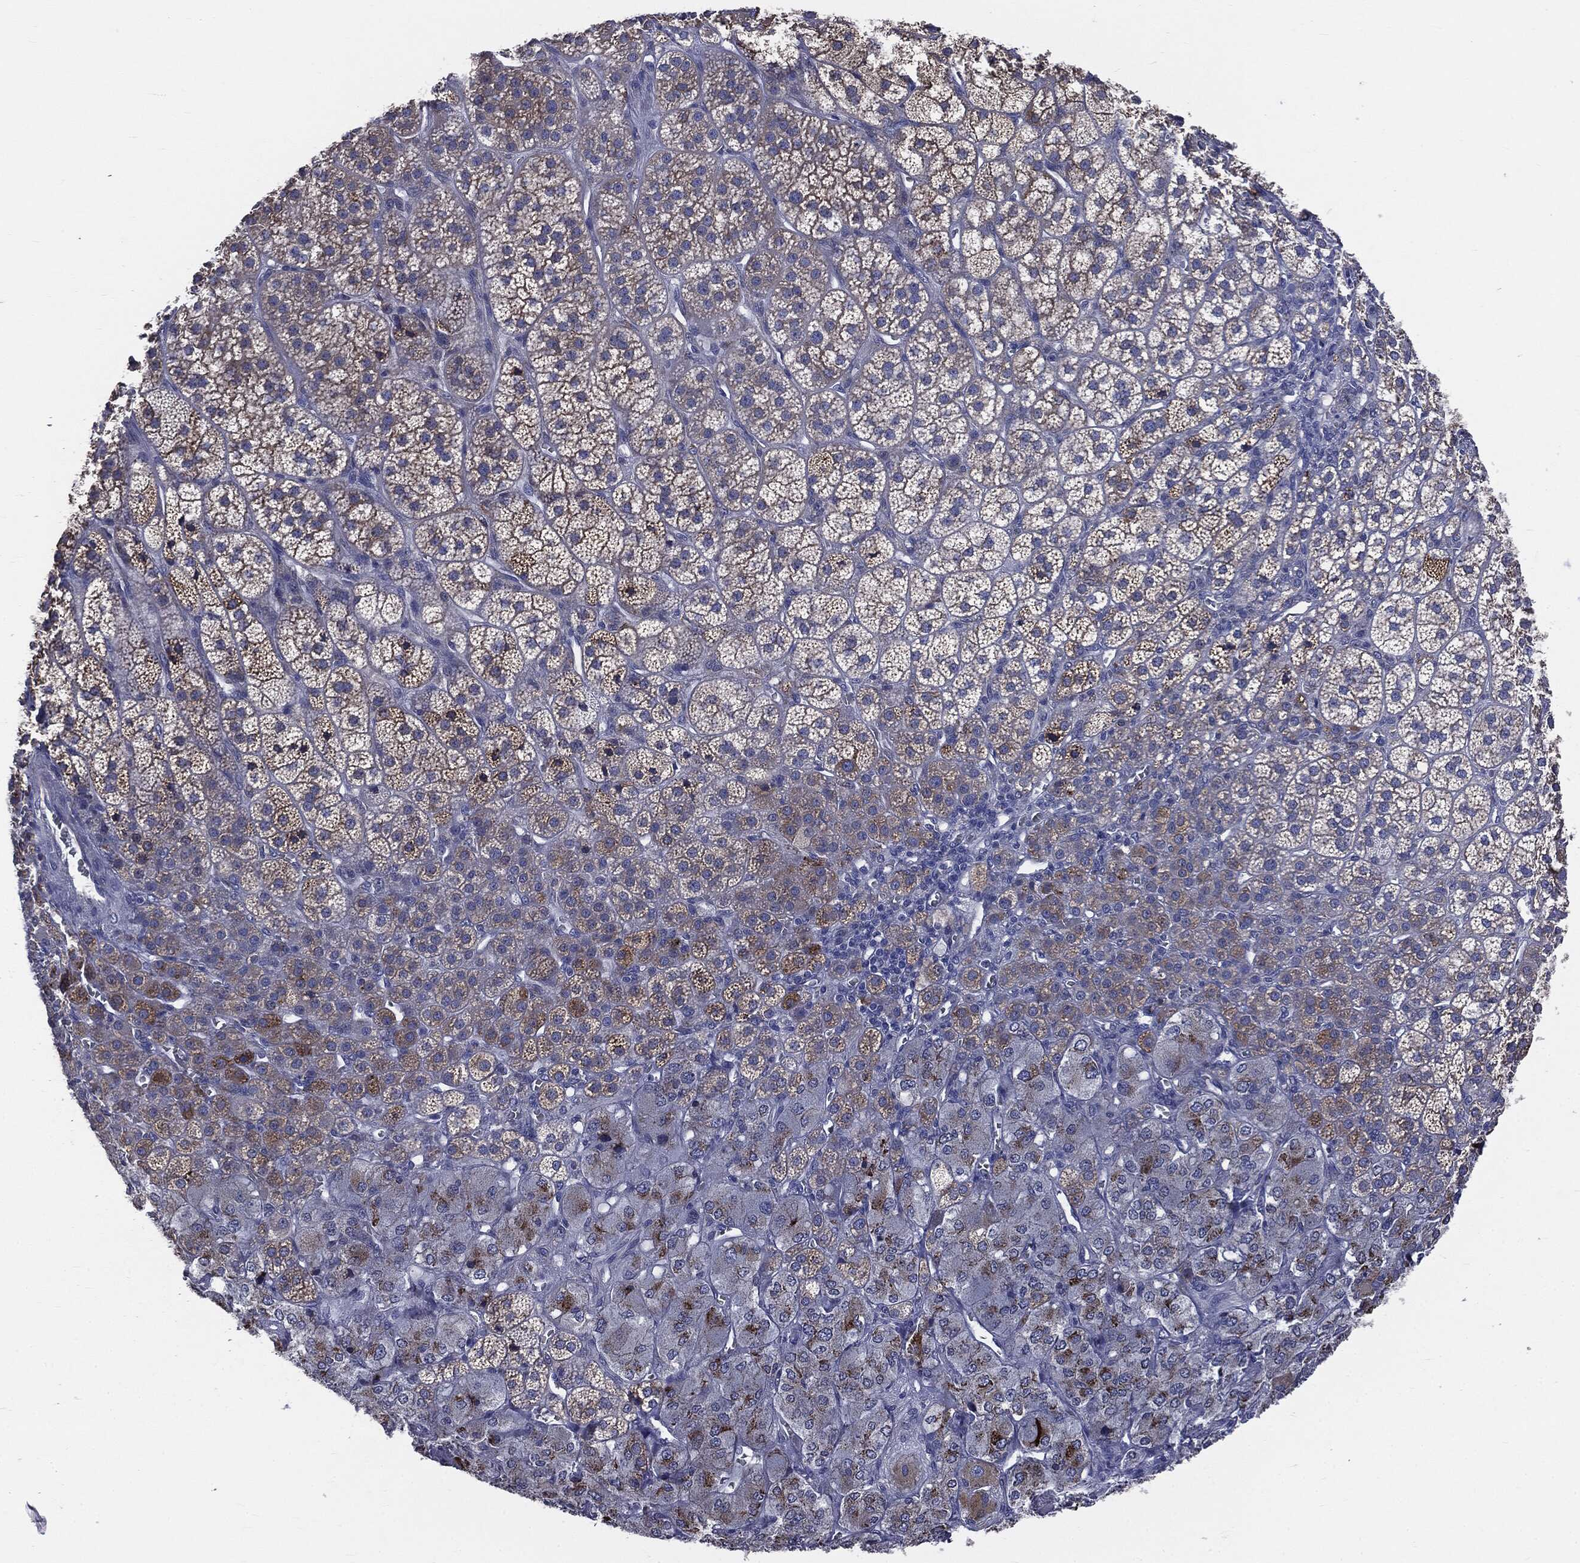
{"staining": {"intensity": "moderate", "quantity": "<25%", "location": "cytoplasmic/membranous"}, "tissue": "adrenal gland", "cell_type": "Glandular cells", "image_type": "normal", "snomed": [{"axis": "morphology", "description": "Normal tissue, NOS"}, {"axis": "topography", "description": "Adrenal gland"}], "caption": "Brown immunohistochemical staining in unremarkable human adrenal gland shows moderate cytoplasmic/membranous expression in about <25% of glandular cells.", "gene": "PTGS2", "patient": {"sex": "female", "age": 60}}